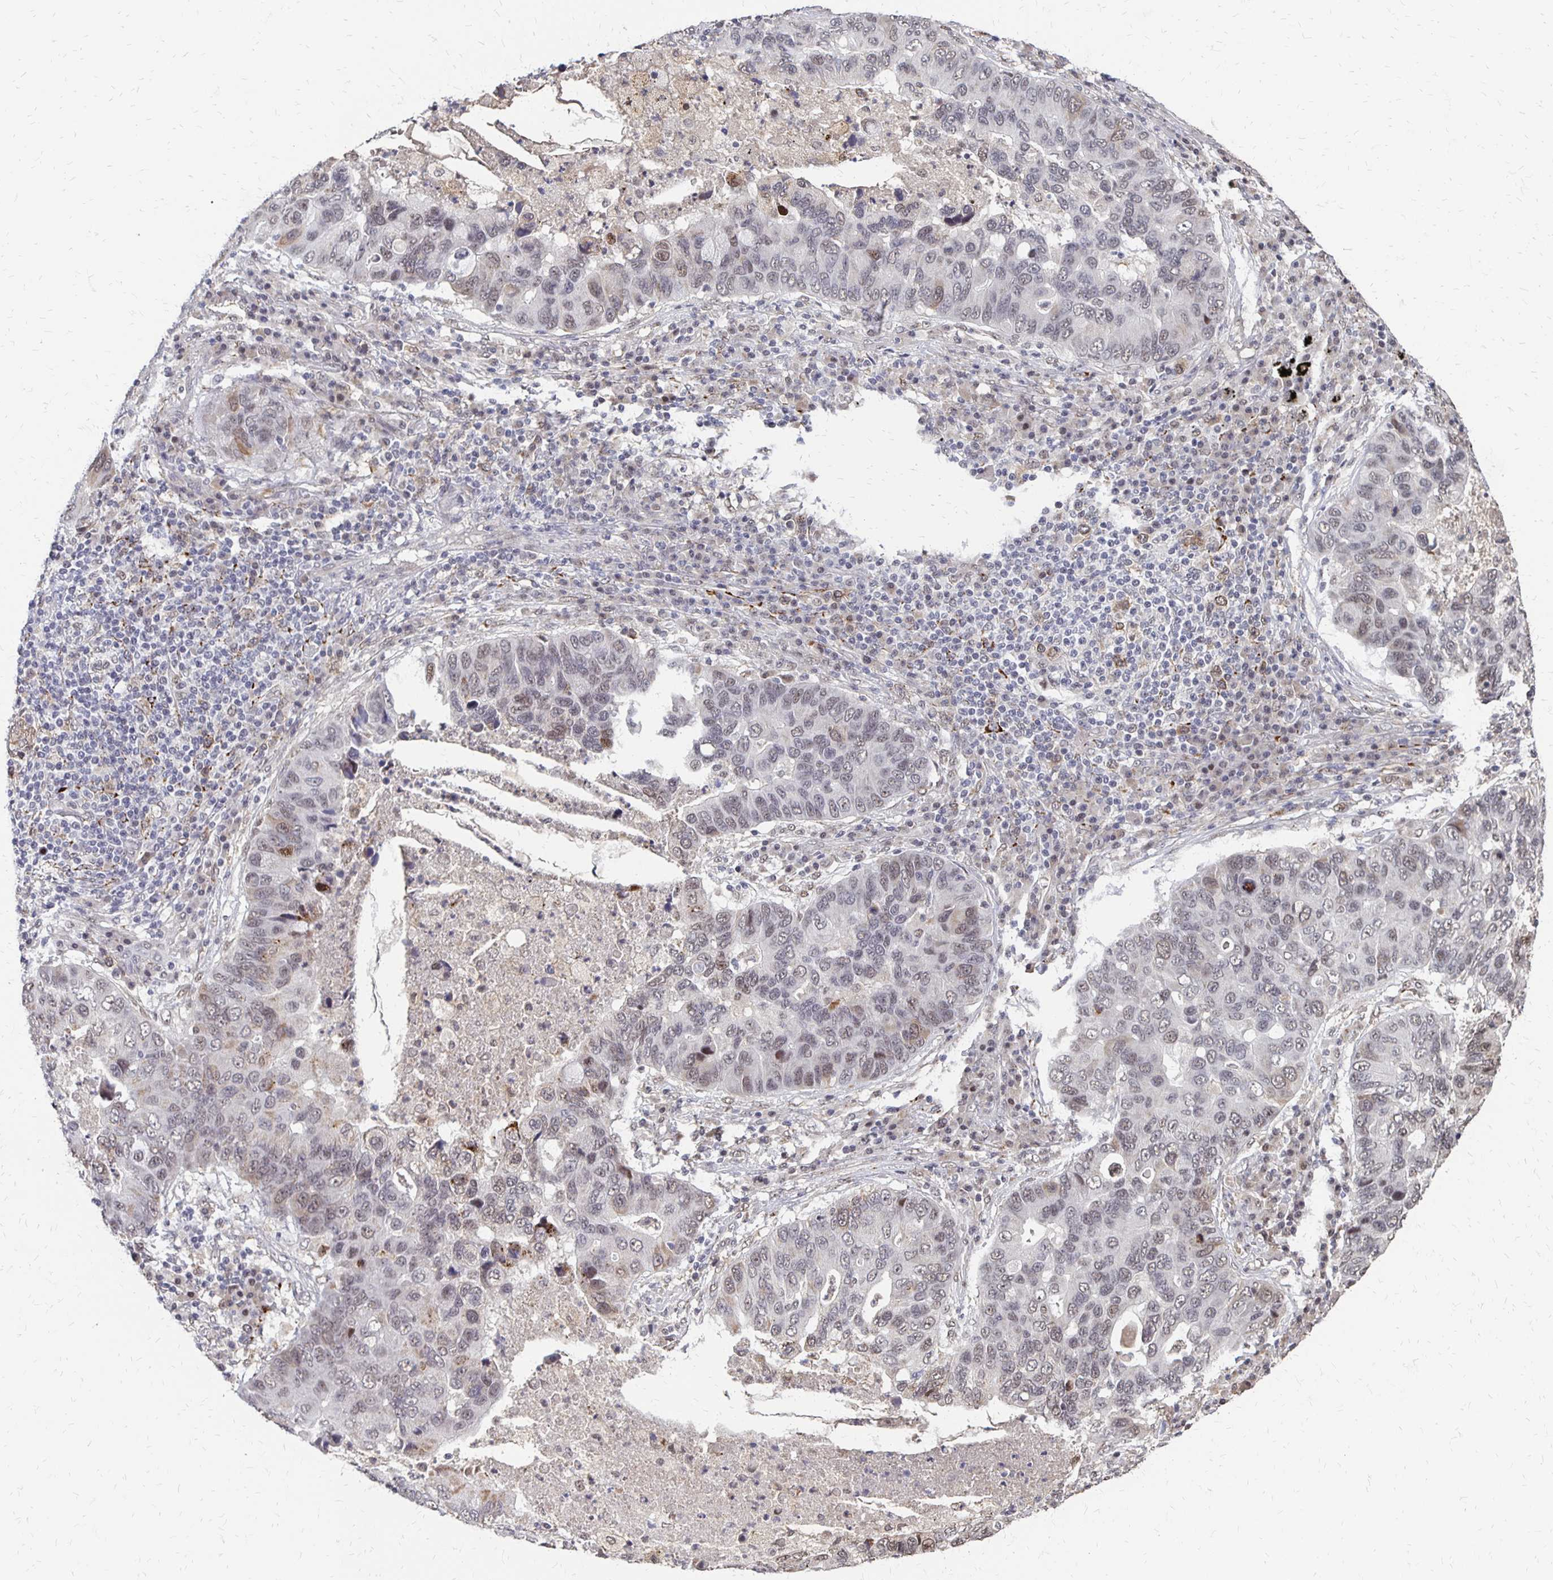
{"staining": {"intensity": "weak", "quantity": "25%-75%", "location": "nuclear"}, "tissue": "lung cancer", "cell_type": "Tumor cells", "image_type": "cancer", "snomed": [{"axis": "morphology", "description": "Adenocarcinoma, NOS"}, {"axis": "morphology", "description": "Adenocarcinoma, metastatic, NOS"}, {"axis": "topography", "description": "Lymph node"}, {"axis": "topography", "description": "Lung"}], "caption": "Immunohistochemistry image of neoplastic tissue: human lung cancer stained using immunohistochemistry (IHC) exhibits low levels of weak protein expression localized specifically in the nuclear of tumor cells, appearing as a nuclear brown color.", "gene": "CLASRP", "patient": {"sex": "female", "age": 54}}